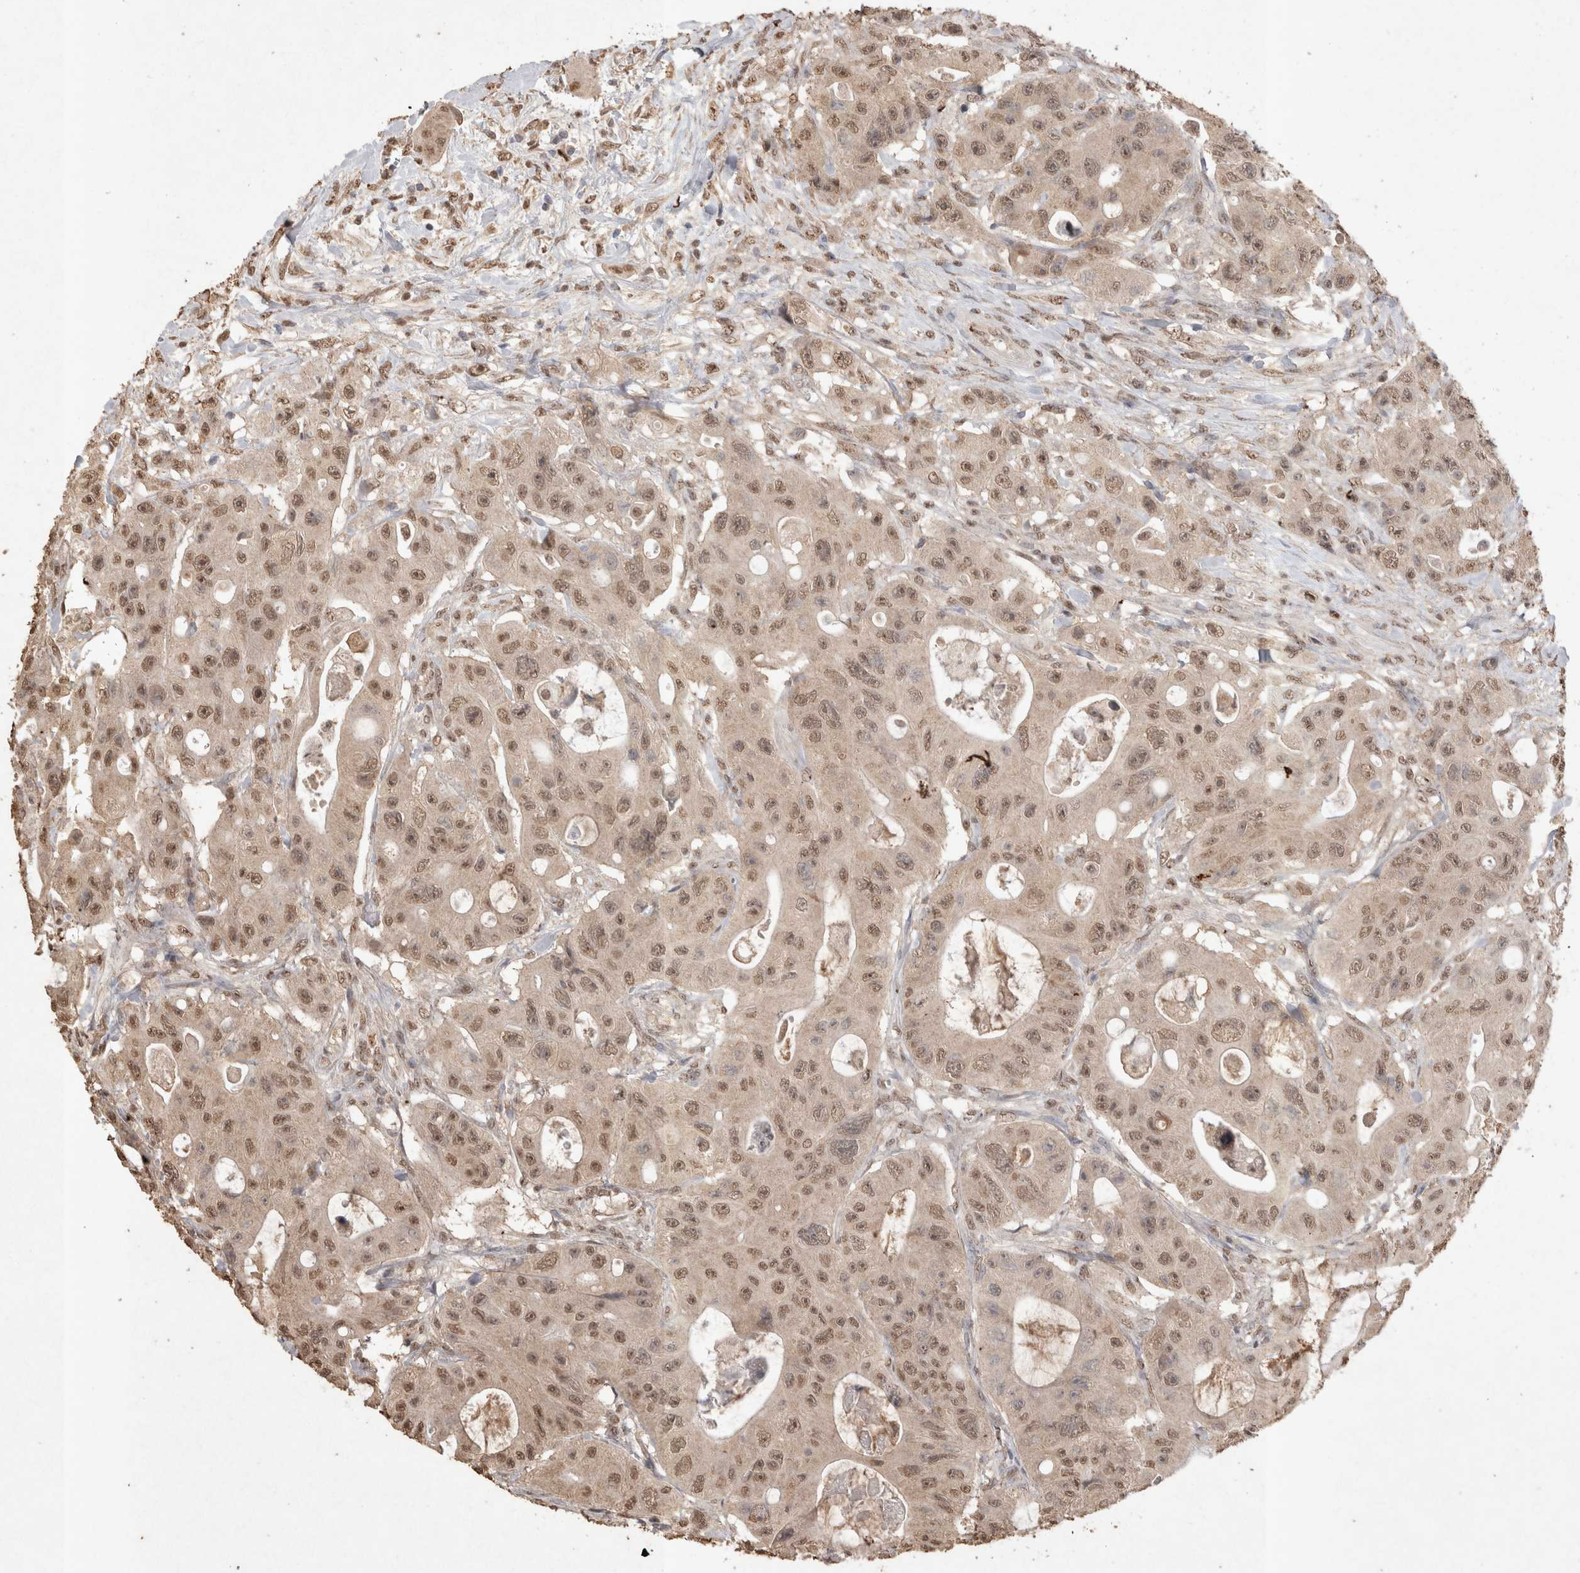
{"staining": {"intensity": "moderate", "quantity": ">75%", "location": "nuclear"}, "tissue": "colorectal cancer", "cell_type": "Tumor cells", "image_type": "cancer", "snomed": [{"axis": "morphology", "description": "Adenocarcinoma, NOS"}, {"axis": "topography", "description": "Colon"}], "caption": "This image demonstrates colorectal adenocarcinoma stained with IHC to label a protein in brown. The nuclear of tumor cells show moderate positivity for the protein. Nuclei are counter-stained blue.", "gene": "MLX", "patient": {"sex": "female", "age": 46}}